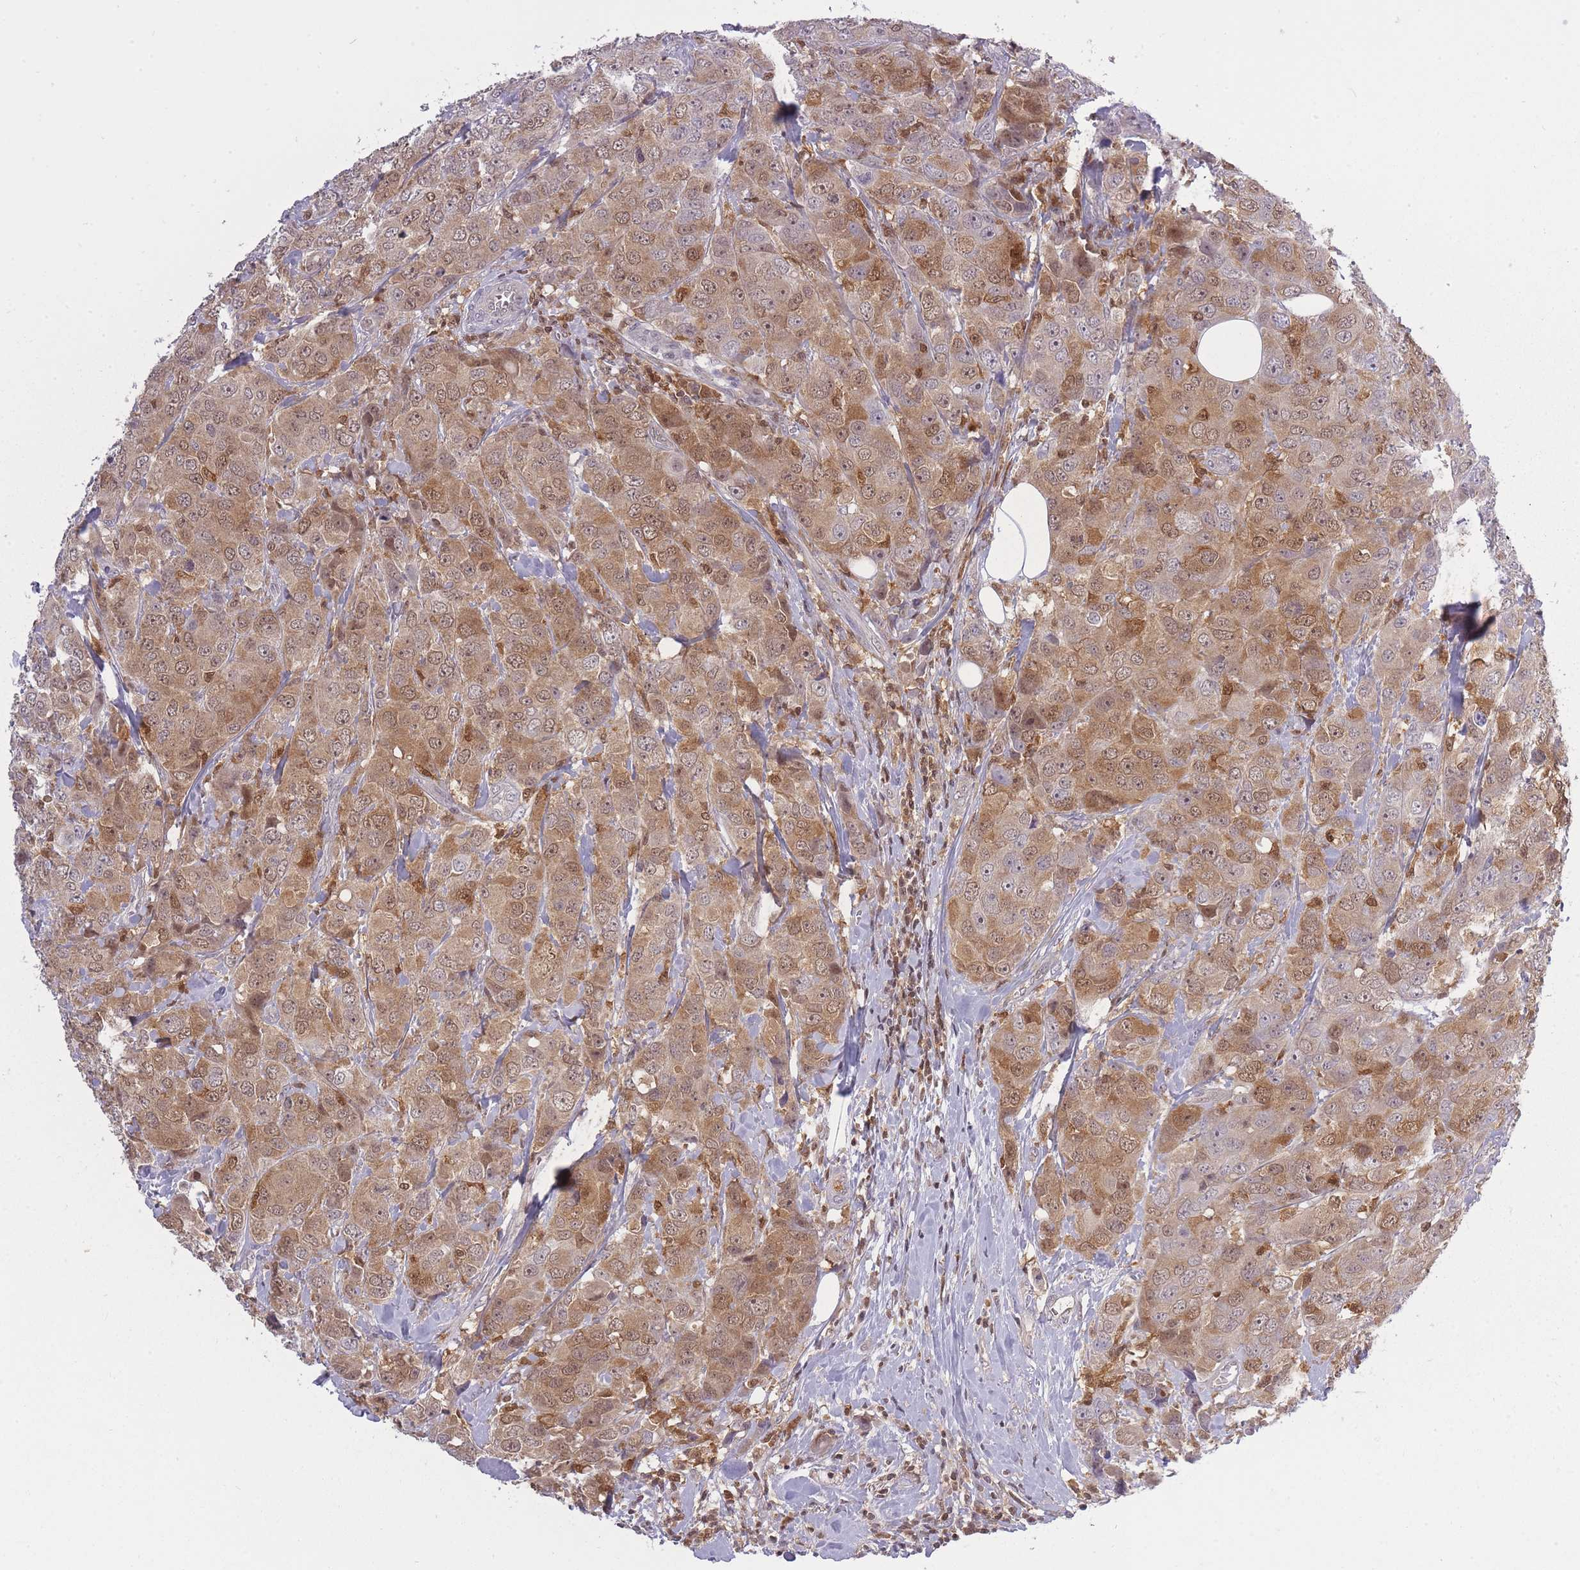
{"staining": {"intensity": "moderate", "quantity": ">75%", "location": "cytoplasmic/membranous,nuclear"}, "tissue": "breast cancer", "cell_type": "Tumor cells", "image_type": "cancer", "snomed": [{"axis": "morphology", "description": "Duct carcinoma"}, {"axis": "topography", "description": "Breast"}], "caption": "An immunohistochemistry histopathology image of tumor tissue is shown. Protein staining in brown shows moderate cytoplasmic/membranous and nuclear positivity in infiltrating ductal carcinoma (breast) within tumor cells.", "gene": "CXorf38", "patient": {"sex": "female", "age": 43}}